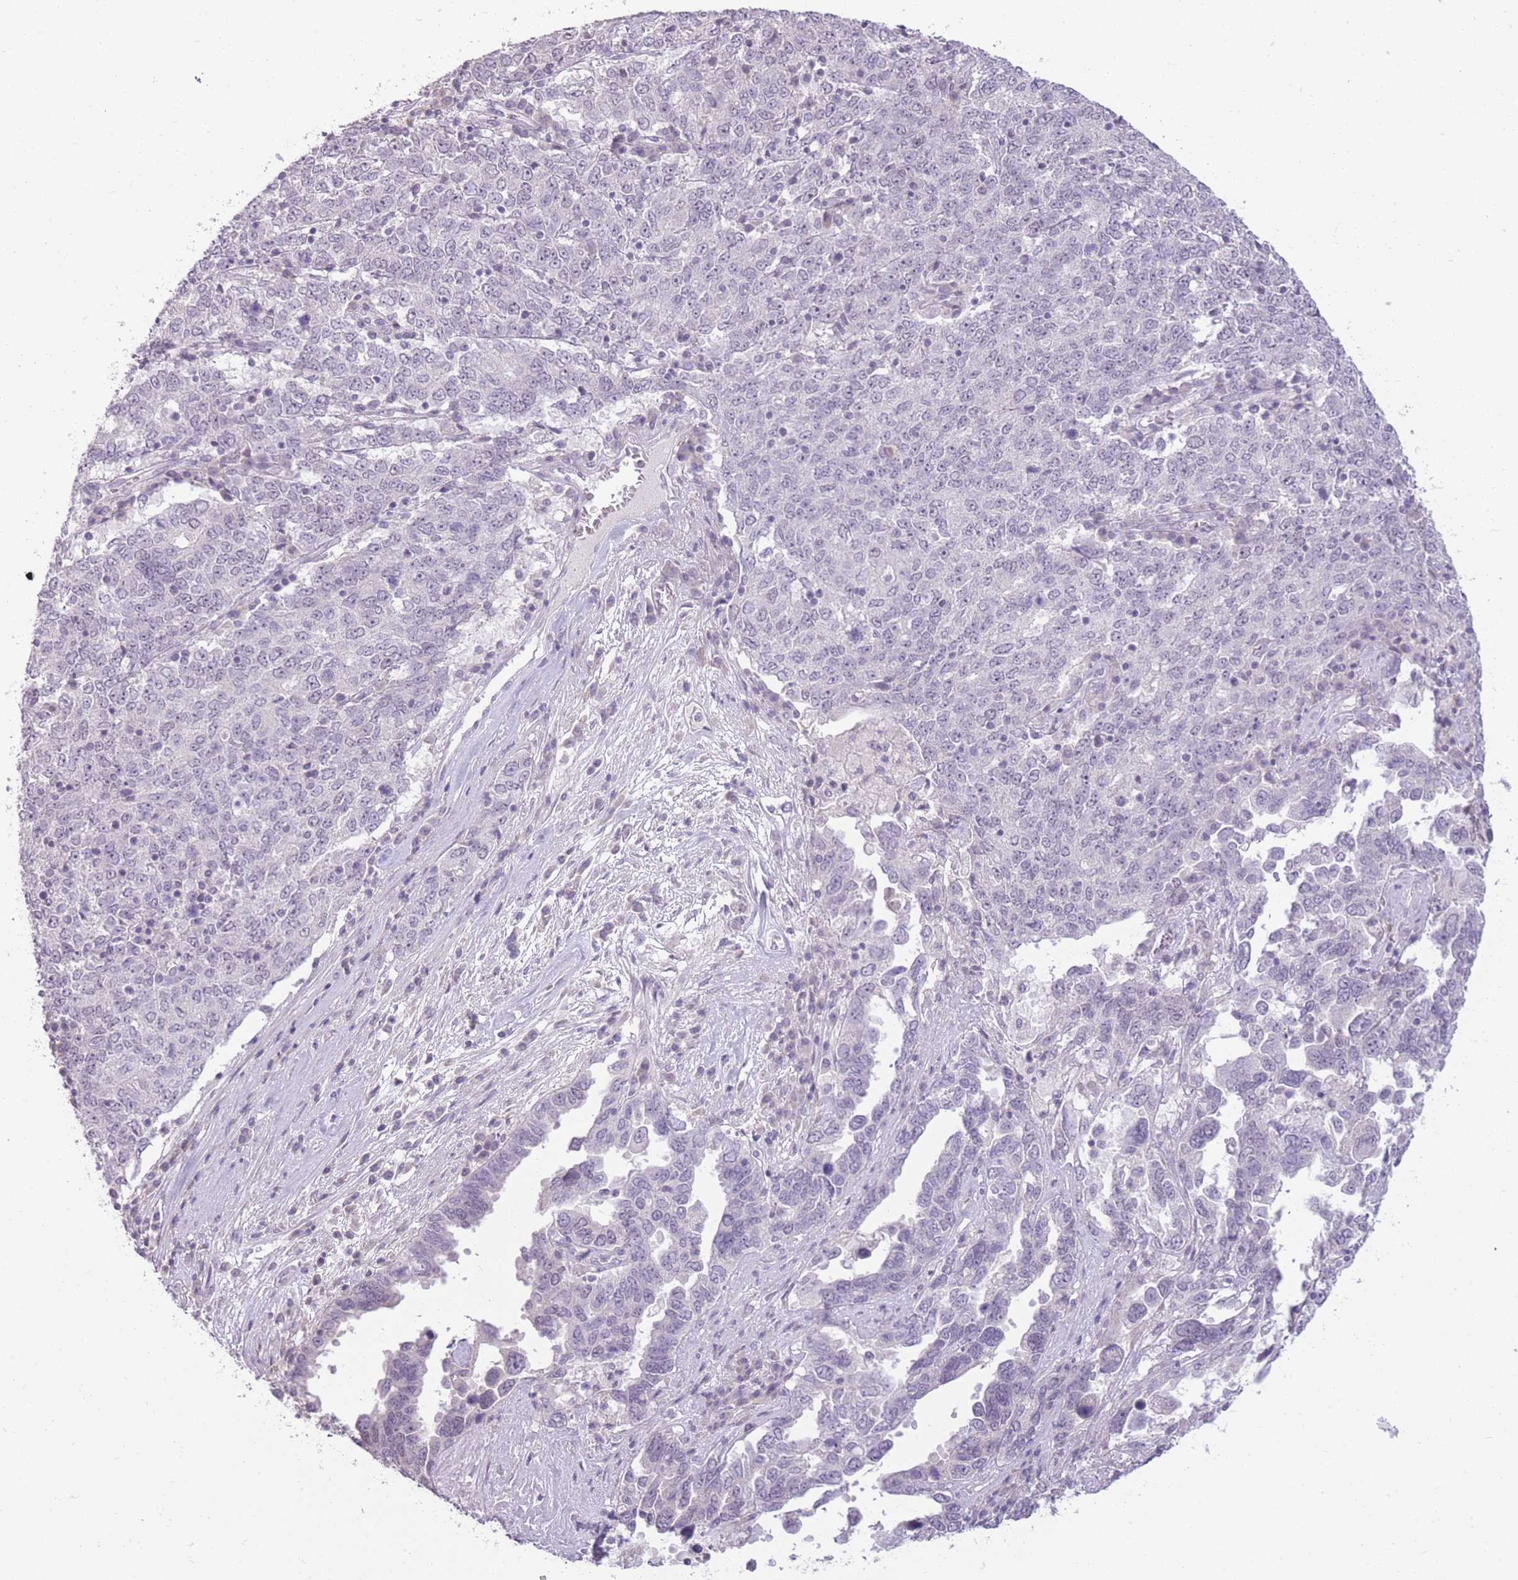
{"staining": {"intensity": "negative", "quantity": "none", "location": "none"}, "tissue": "ovarian cancer", "cell_type": "Tumor cells", "image_type": "cancer", "snomed": [{"axis": "morphology", "description": "Carcinoma, endometroid"}, {"axis": "topography", "description": "Ovary"}], "caption": "High power microscopy photomicrograph of an immunohistochemistry image of ovarian endometroid carcinoma, revealing no significant staining in tumor cells.", "gene": "ZBTB24", "patient": {"sex": "female", "age": 62}}